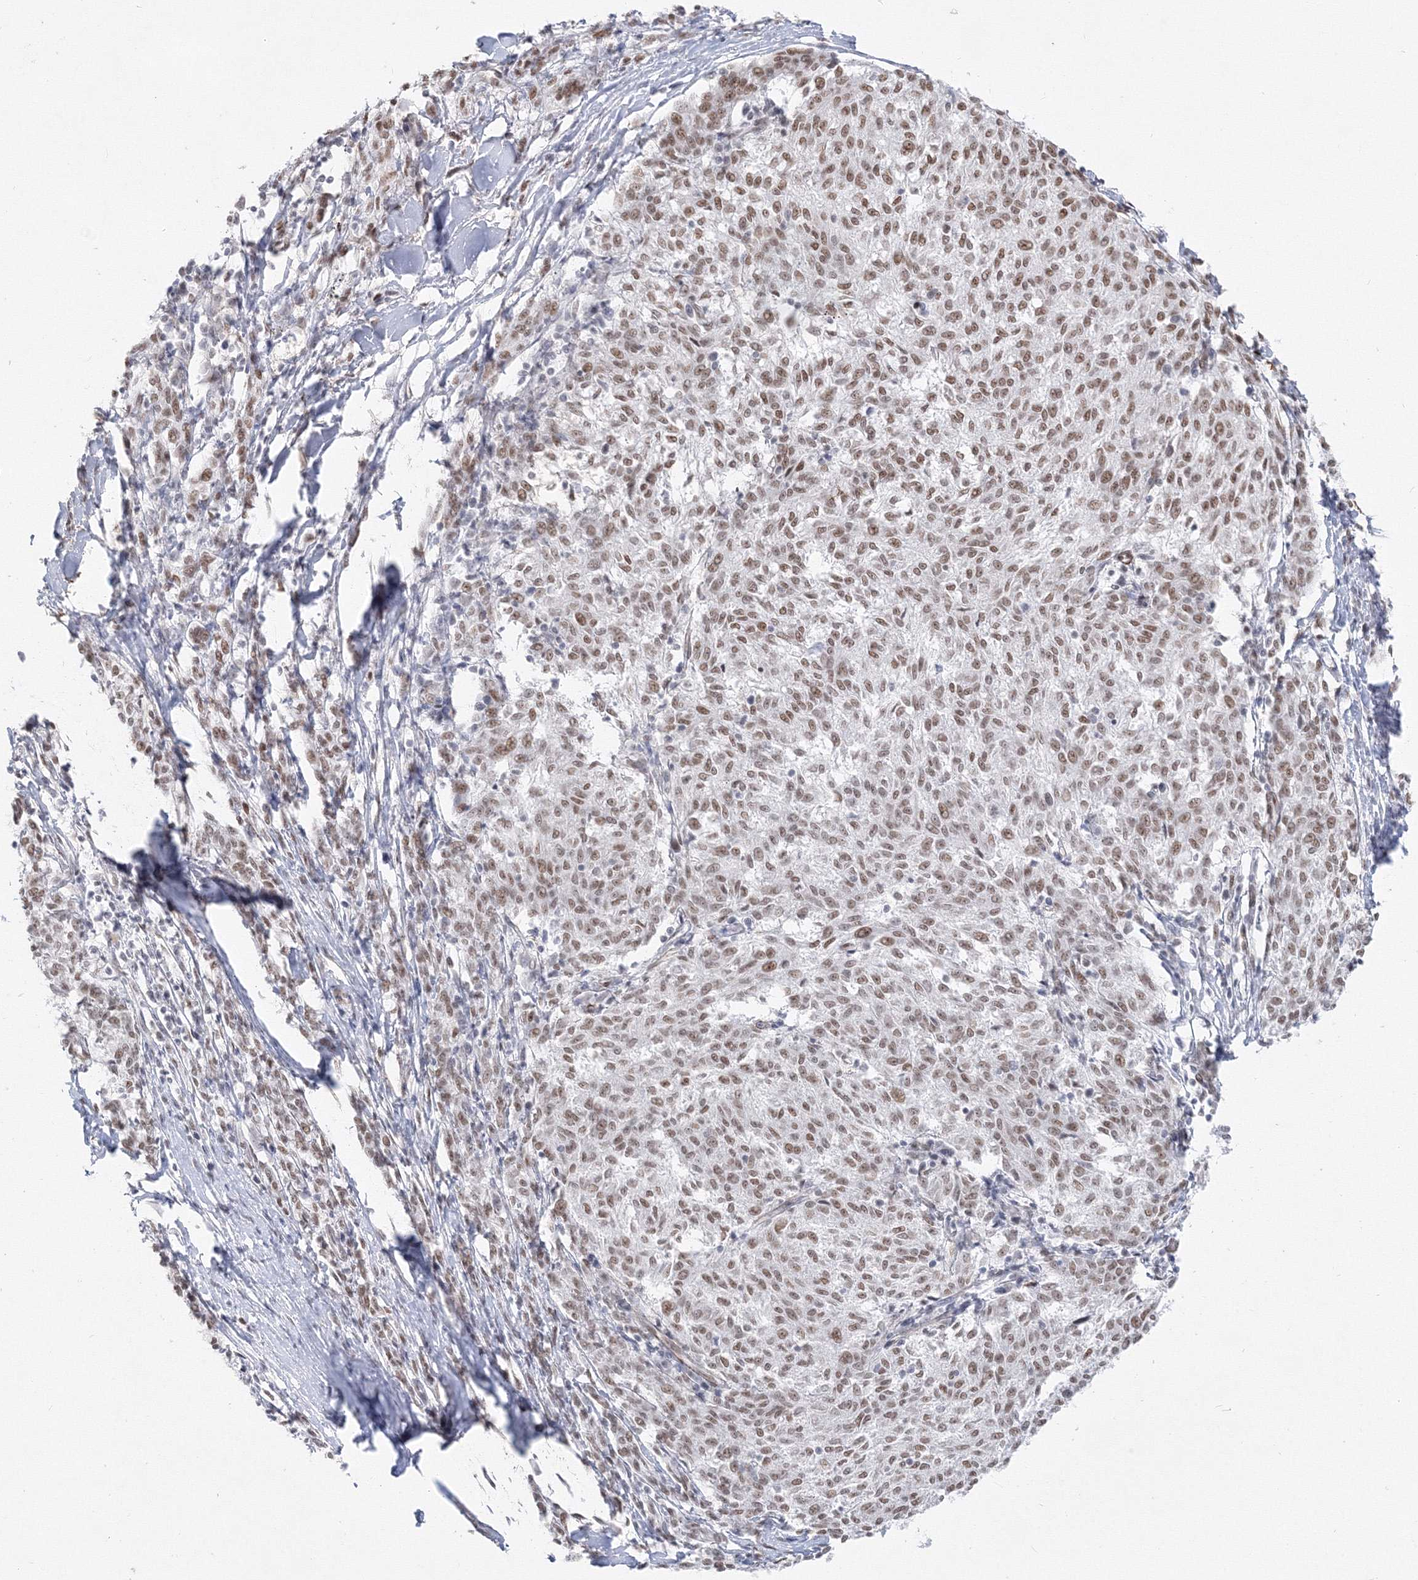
{"staining": {"intensity": "weak", "quantity": ">75%", "location": "nuclear"}, "tissue": "melanoma", "cell_type": "Tumor cells", "image_type": "cancer", "snomed": [{"axis": "morphology", "description": "Malignant melanoma, NOS"}, {"axis": "topography", "description": "Skin"}], "caption": "The image demonstrates staining of malignant melanoma, revealing weak nuclear protein staining (brown color) within tumor cells.", "gene": "ZNF638", "patient": {"sex": "female", "age": 72}}